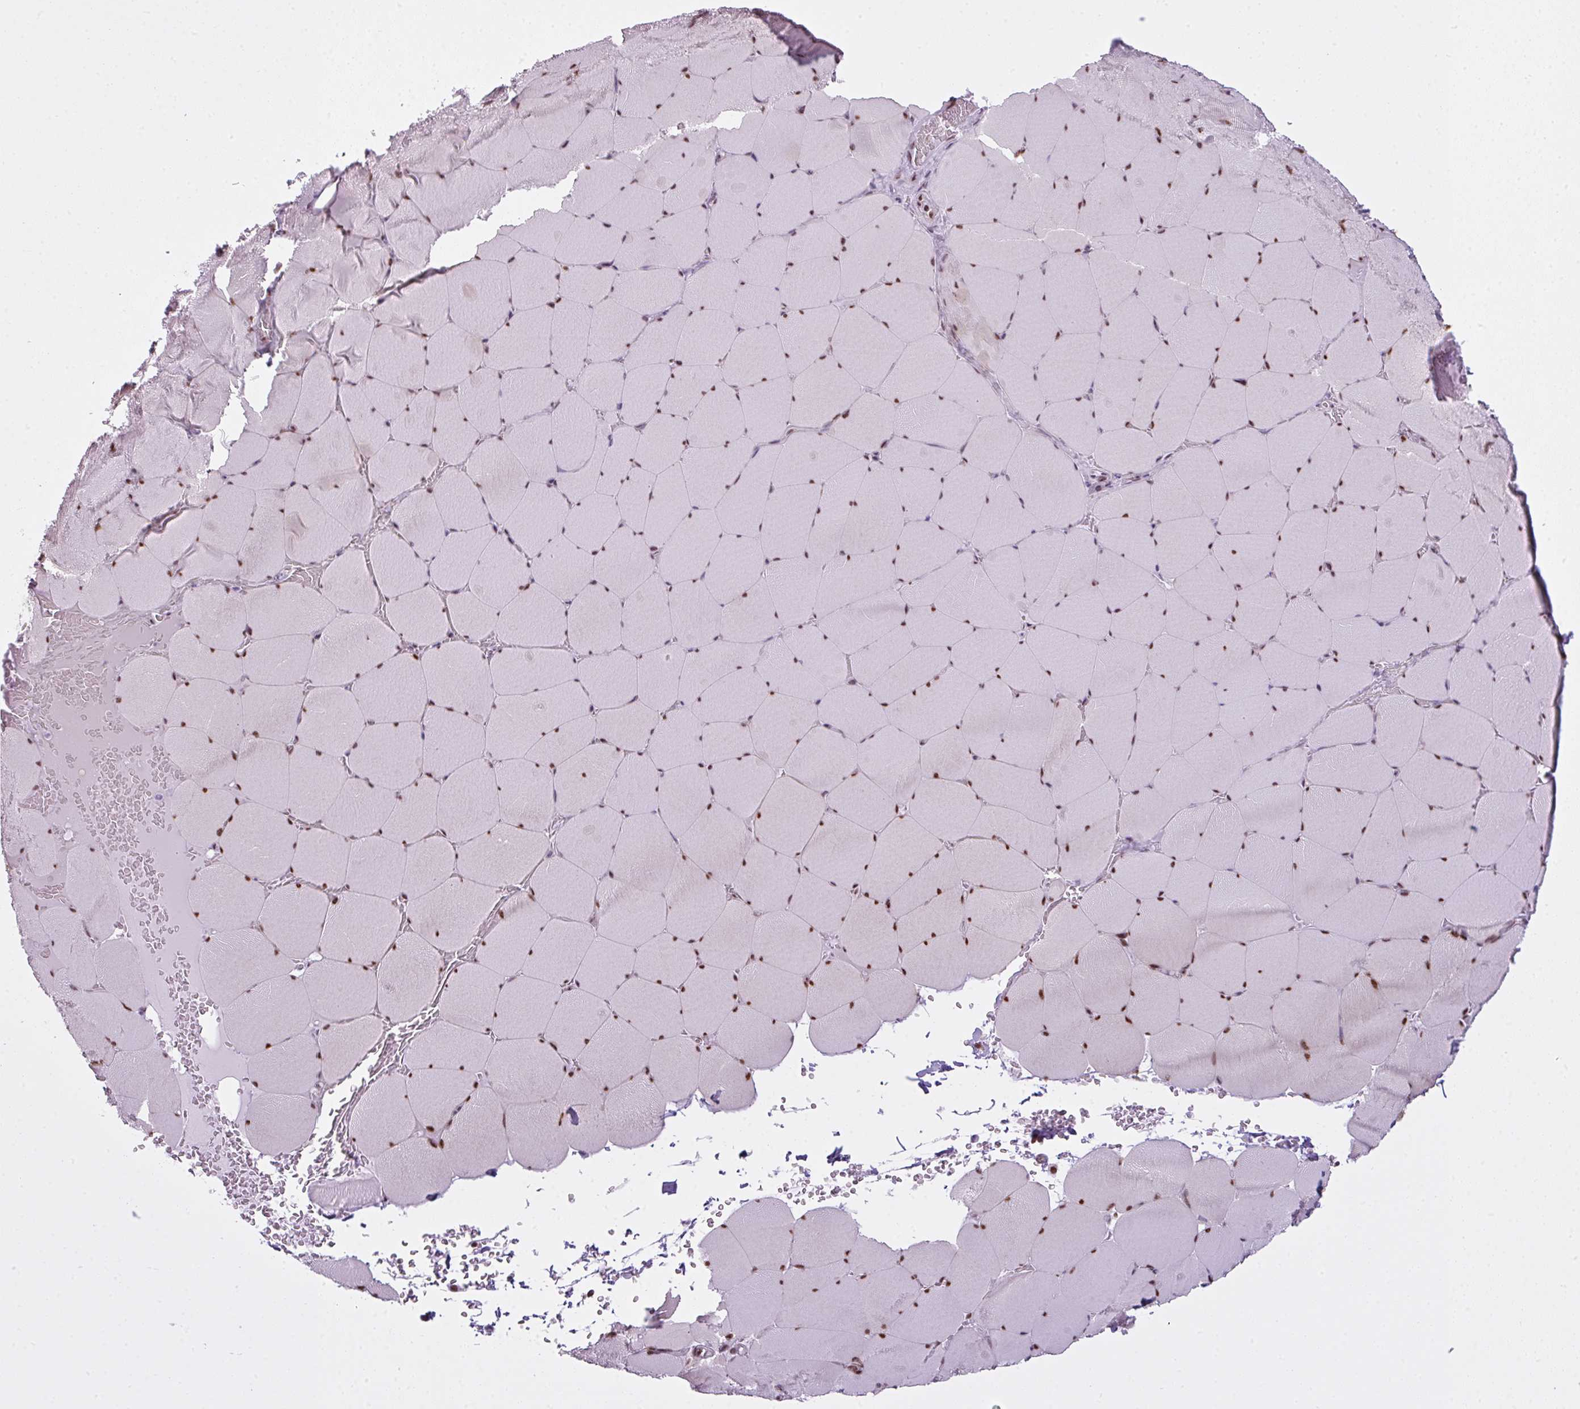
{"staining": {"intensity": "moderate", "quantity": "25%-75%", "location": "nuclear"}, "tissue": "skeletal muscle", "cell_type": "Myocytes", "image_type": "normal", "snomed": [{"axis": "morphology", "description": "Normal tissue, NOS"}, {"axis": "topography", "description": "Skeletal muscle"}, {"axis": "topography", "description": "Head-Neck"}], "caption": "DAB (3,3'-diaminobenzidine) immunohistochemical staining of normal skeletal muscle displays moderate nuclear protein positivity in about 25%-75% of myocytes. (DAB (3,3'-diaminobenzidine) = brown stain, brightfield microscopy at high magnification).", "gene": "ARL6IP4", "patient": {"sex": "male", "age": 66}}